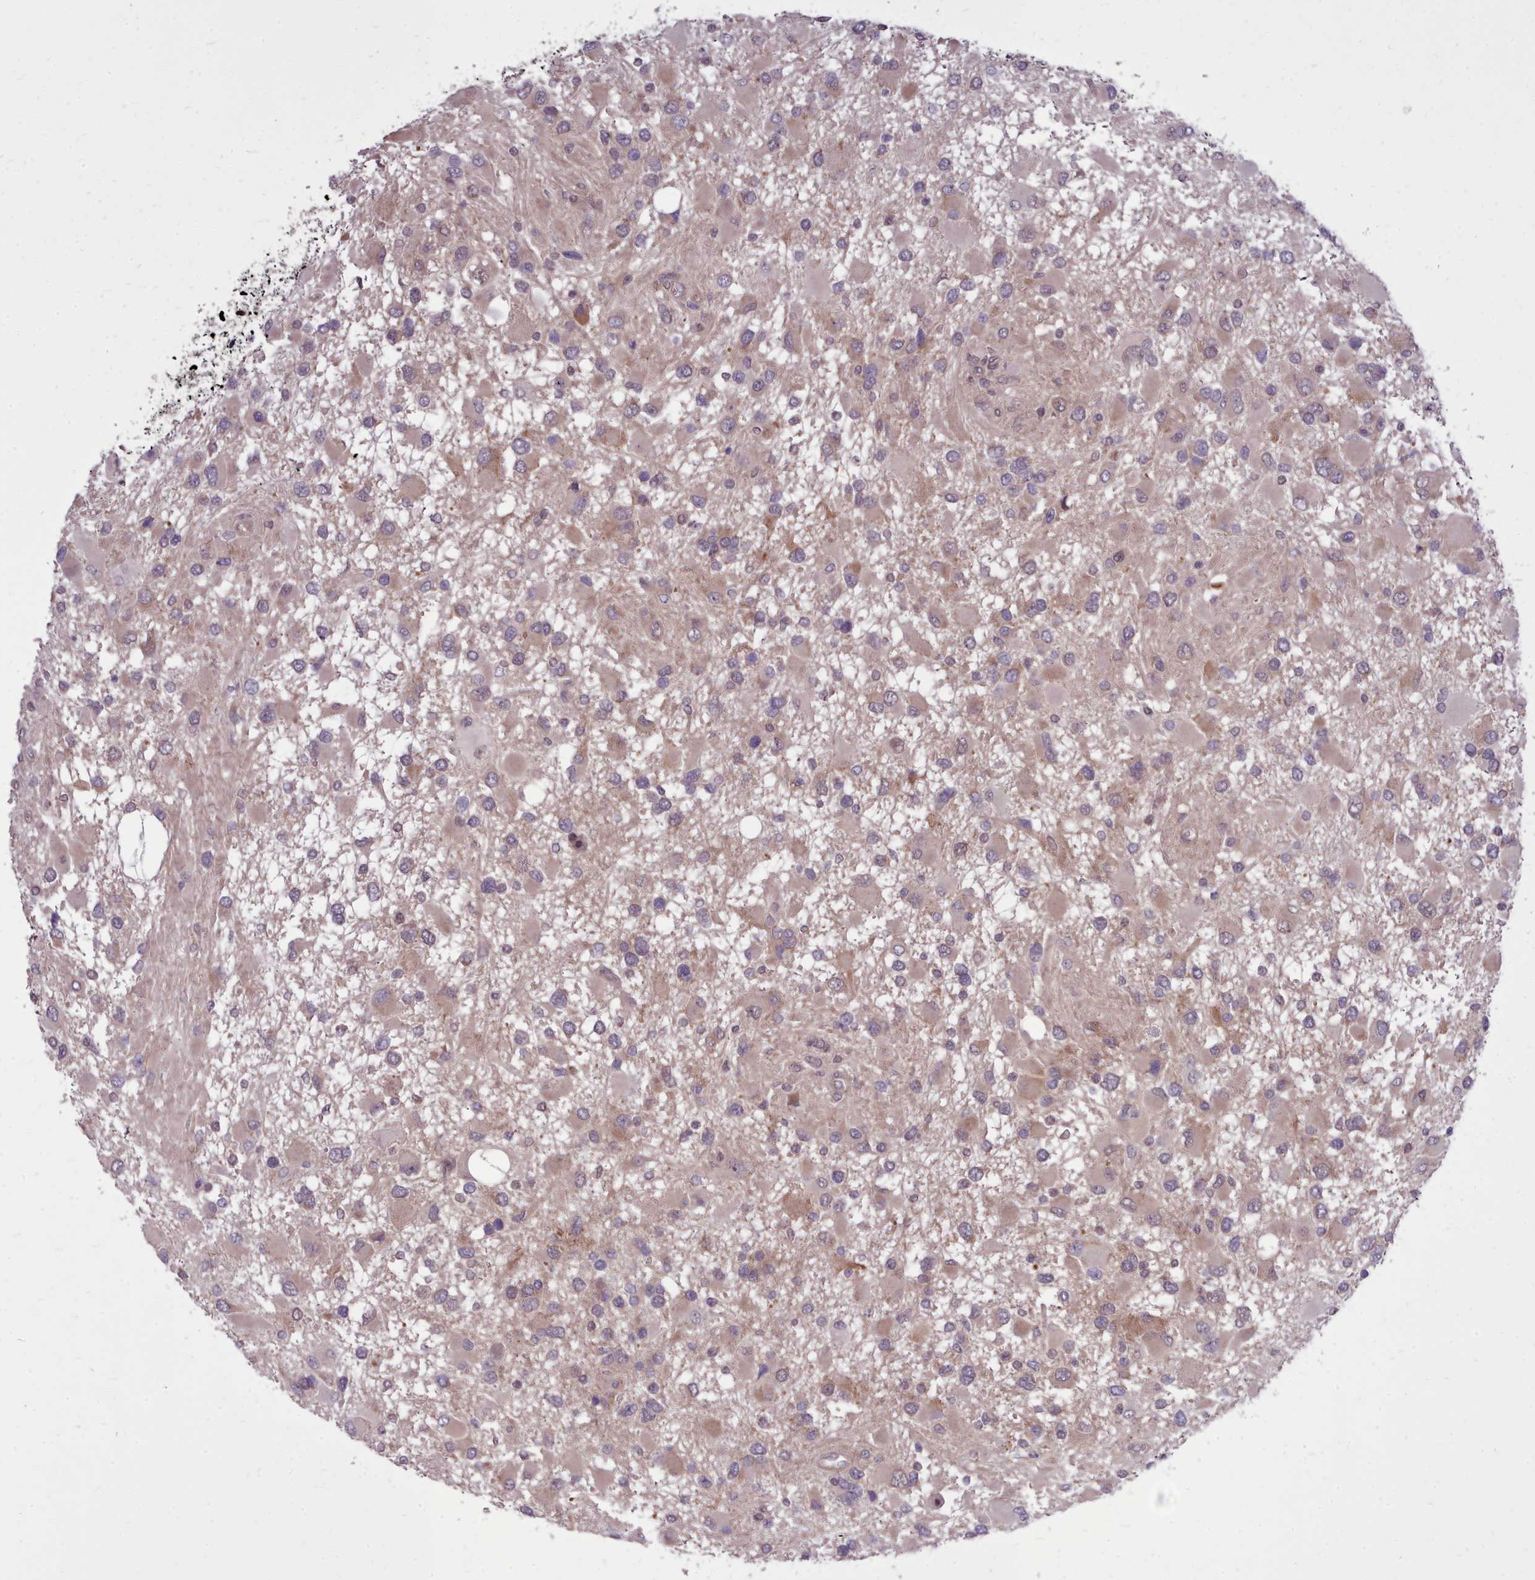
{"staining": {"intensity": "weak", "quantity": "<25%", "location": "cytoplasmic/membranous"}, "tissue": "glioma", "cell_type": "Tumor cells", "image_type": "cancer", "snomed": [{"axis": "morphology", "description": "Glioma, malignant, High grade"}, {"axis": "topography", "description": "Brain"}], "caption": "This is an IHC image of glioma. There is no expression in tumor cells.", "gene": "AHCY", "patient": {"sex": "male", "age": 53}}